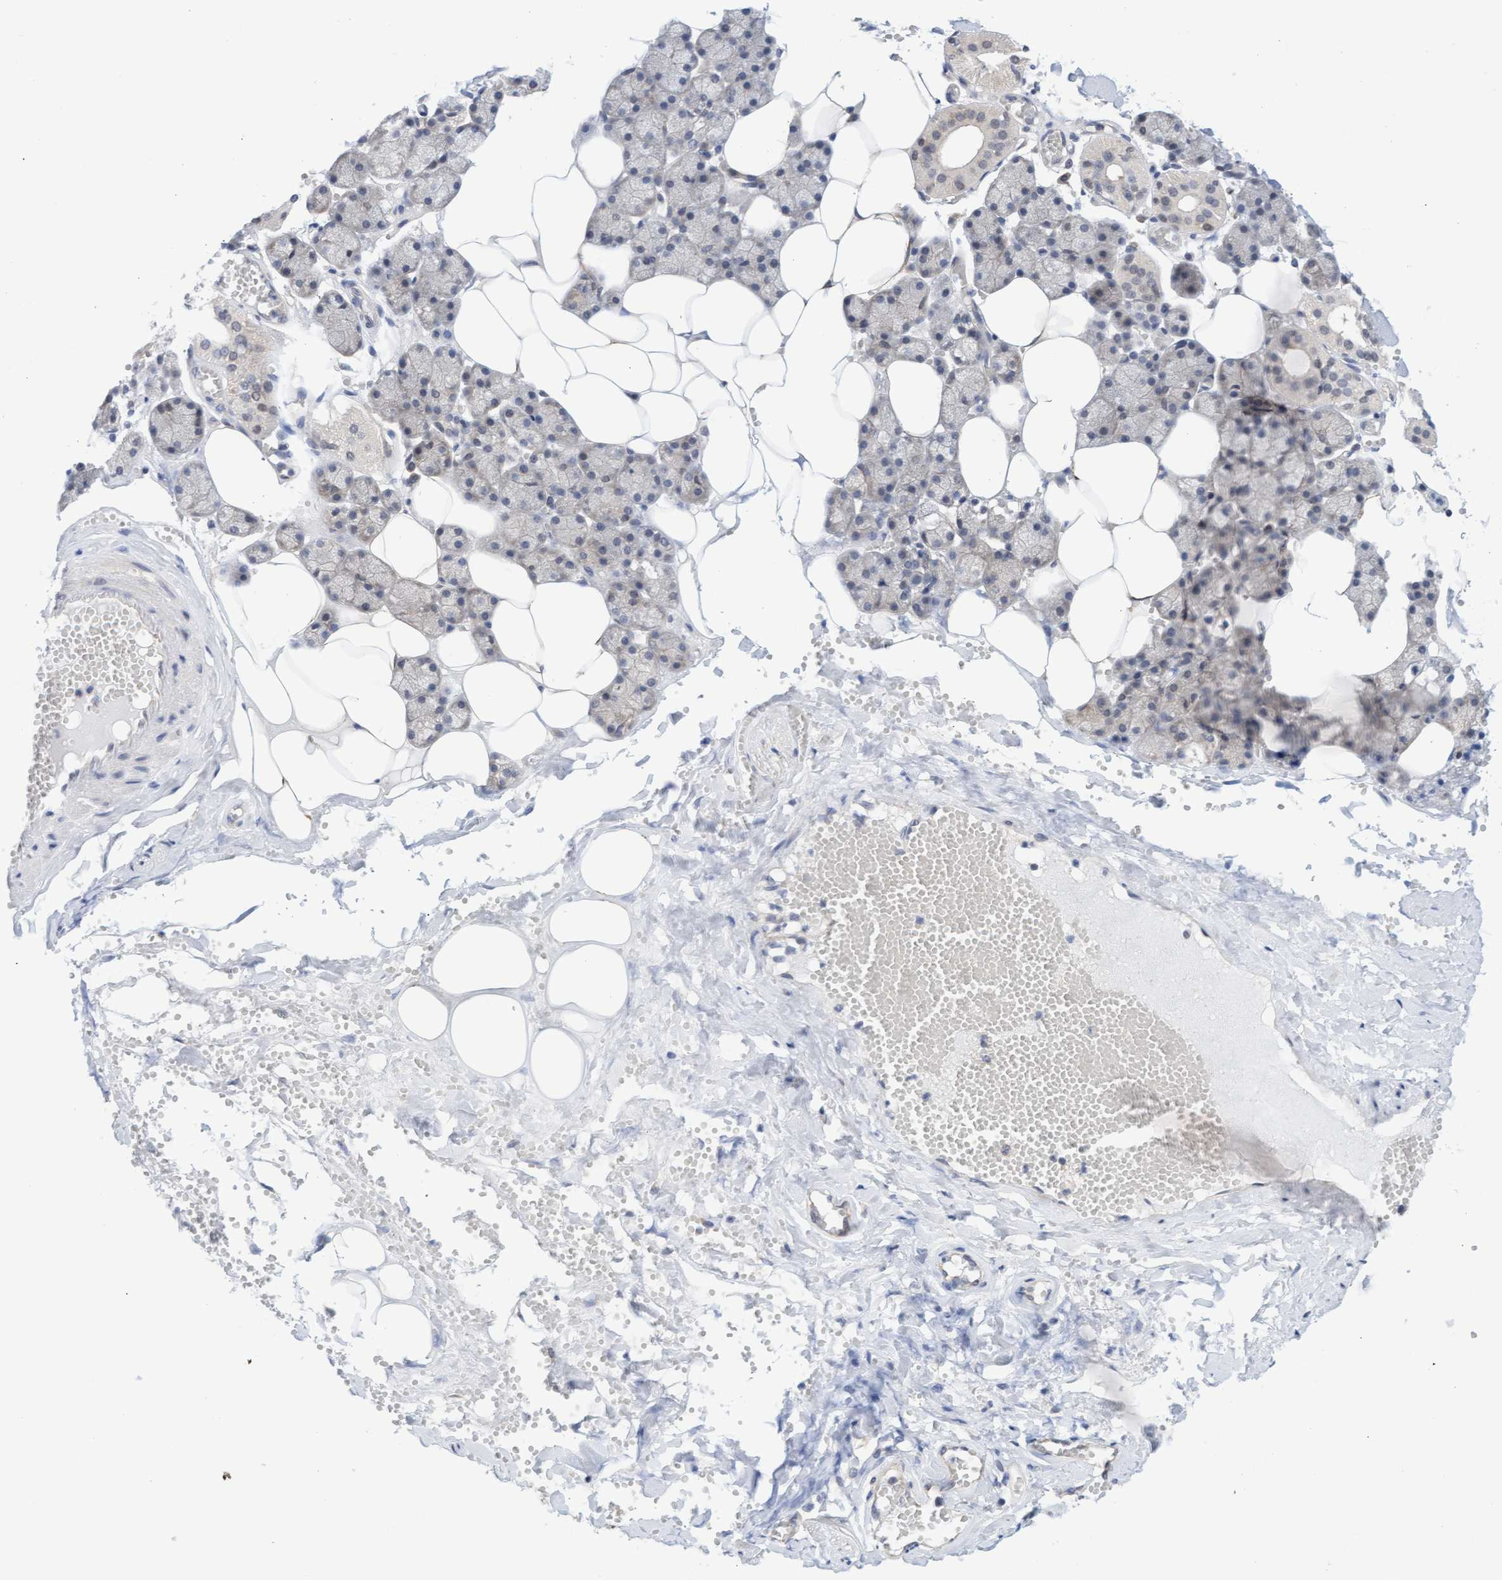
{"staining": {"intensity": "weak", "quantity": "<25%", "location": "cytoplasmic/membranous"}, "tissue": "salivary gland", "cell_type": "Glandular cells", "image_type": "normal", "snomed": [{"axis": "morphology", "description": "Normal tissue, NOS"}, {"axis": "topography", "description": "Salivary gland"}], "caption": "Glandular cells are negative for brown protein staining in normal salivary gland. (Stains: DAB (3,3'-diaminobenzidine) IHC with hematoxylin counter stain, Microscopy: brightfield microscopy at high magnification).", "gene": "AMZ2", "patient": {"sex": "male", "age": 62}}